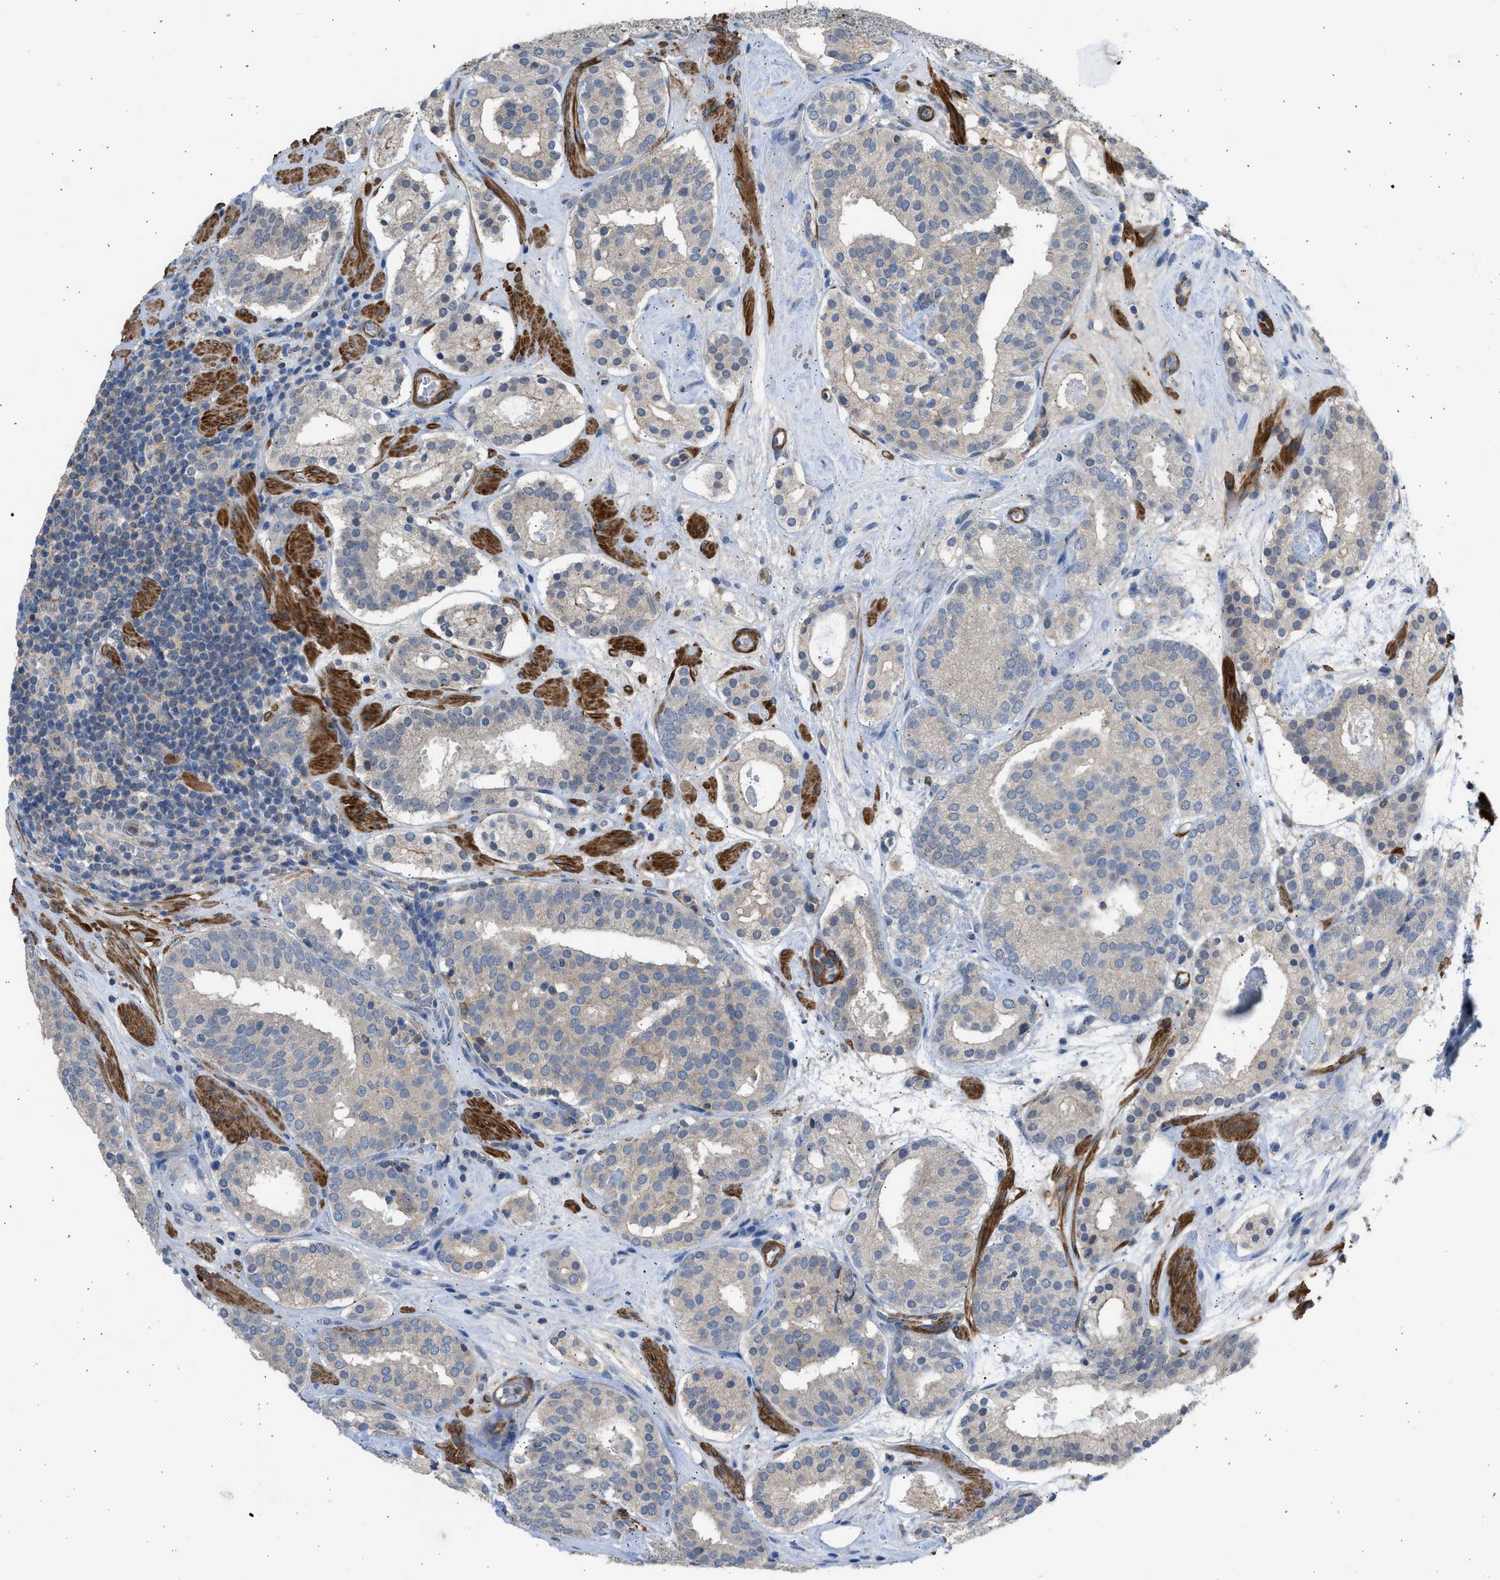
{"staining": {"intensity": "negative", "quantity": "none", "location": "none"}, "tissue": "prostate cancer", "cell_type": "Tumor cells", "image_type": "cancer", "snomed": [{"axis": "morphology", "description": "Adenocarcinoma, Low grade"}, {"axis": "topography", "description": "Prostate"}], "caption": "Tumor cells show no significant protein expression in low-grade adenocarcinoma (prostate). The staining was performed using DAB to visualize the protein expression in brown, while the nuclei were stained in blue with hematoxylin (Magnification: 20x).", "gene": "PCNX3", "patient": {"sex": "male", "age": 69}}